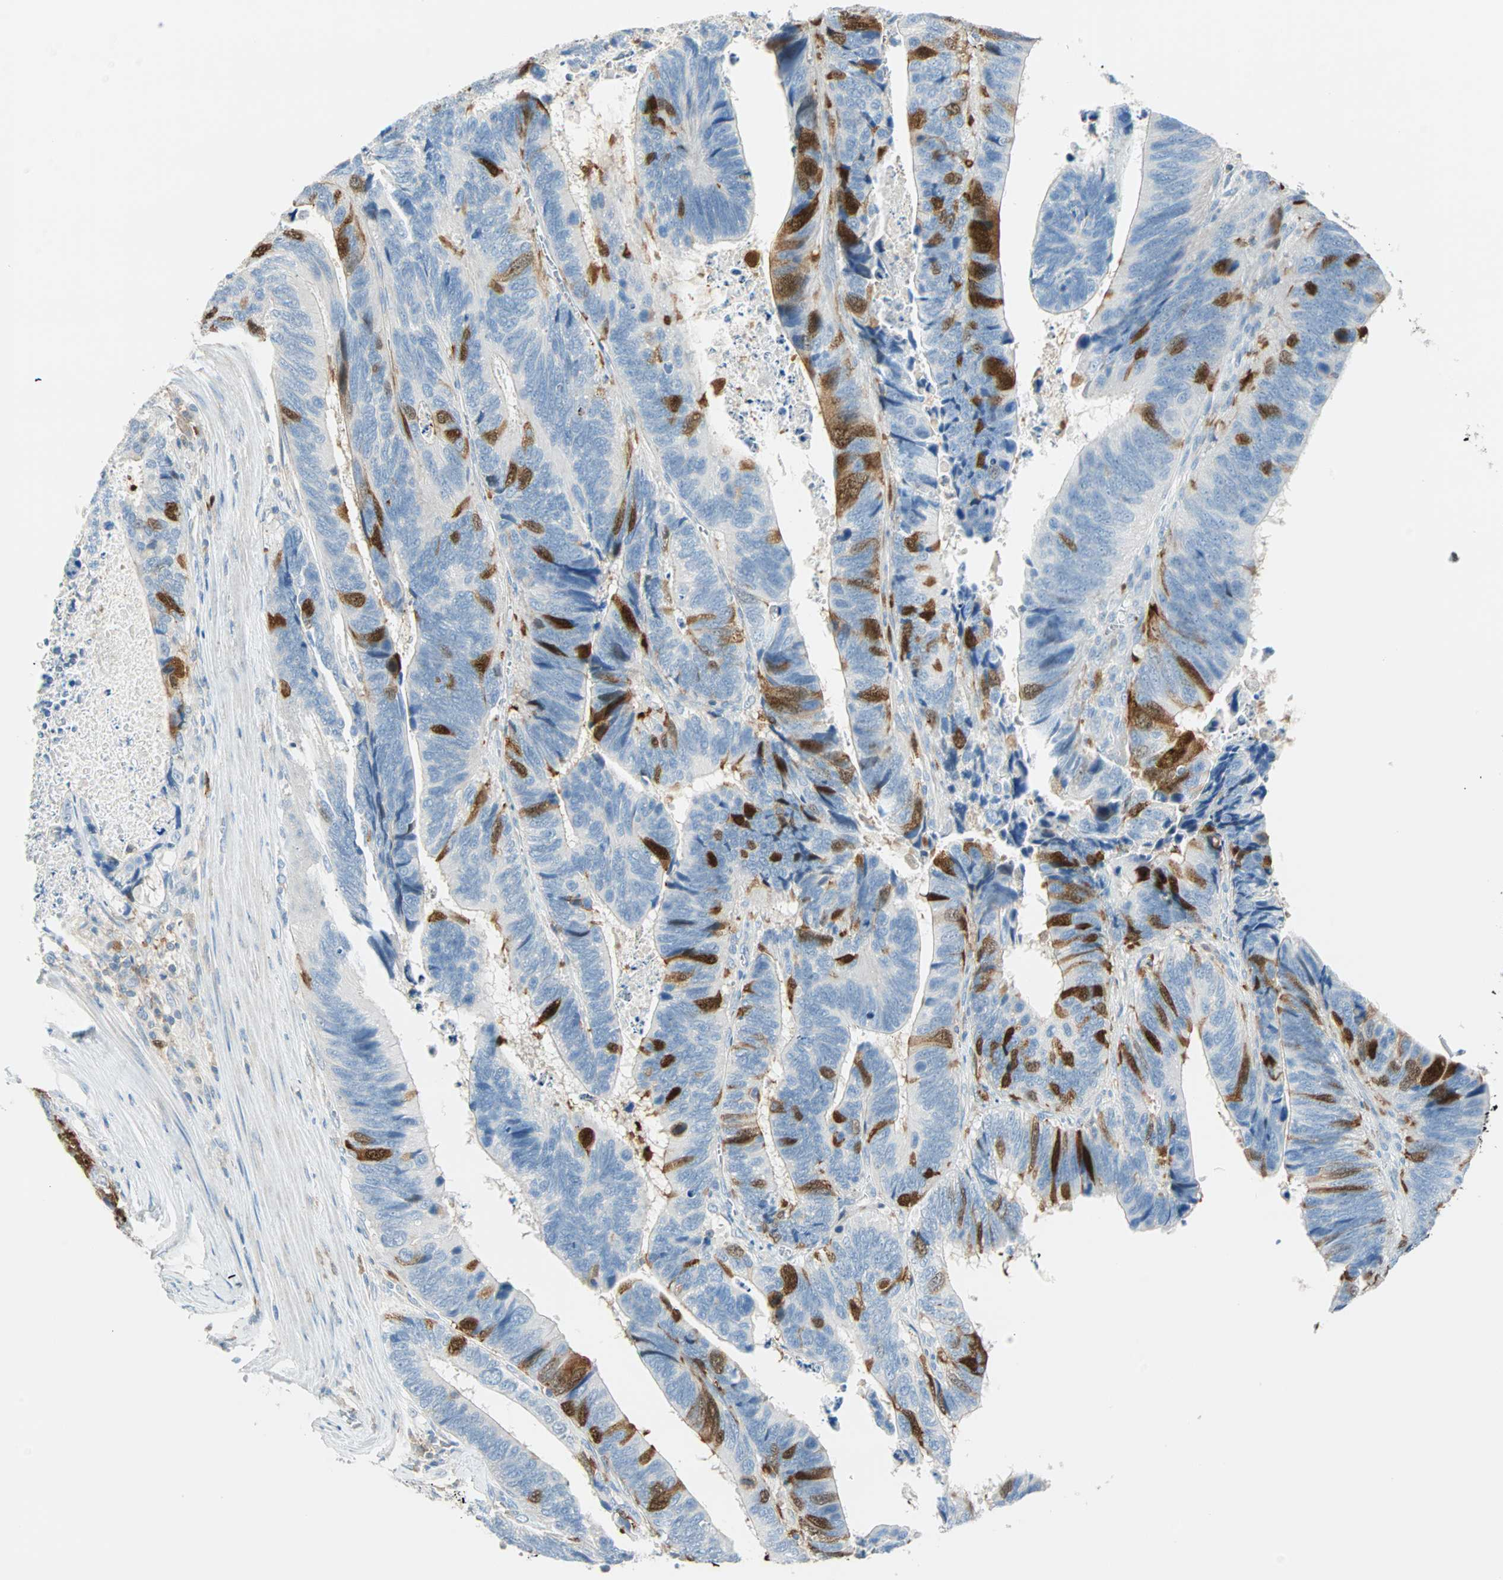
{"staining": {"intensity": "strong", "quantity": "<25%", "location": "cytoplasmic/membranous,nuclear"}, "tissue": "colorectal cancer", "cell_type": "Tumor cells", "image_type": "cancer", "snomed": [{"axis": "morphology", "description": "Adenocarcinoma, NOS"}, {"axis": "topography", "description": "Colon"}], "caption": "Colorectal adenocarcinoma stained with a protein marker shows strong staining in tumor cells.", "gene": "PTTG1", "patient": {"sex": "male", "age": 72}}